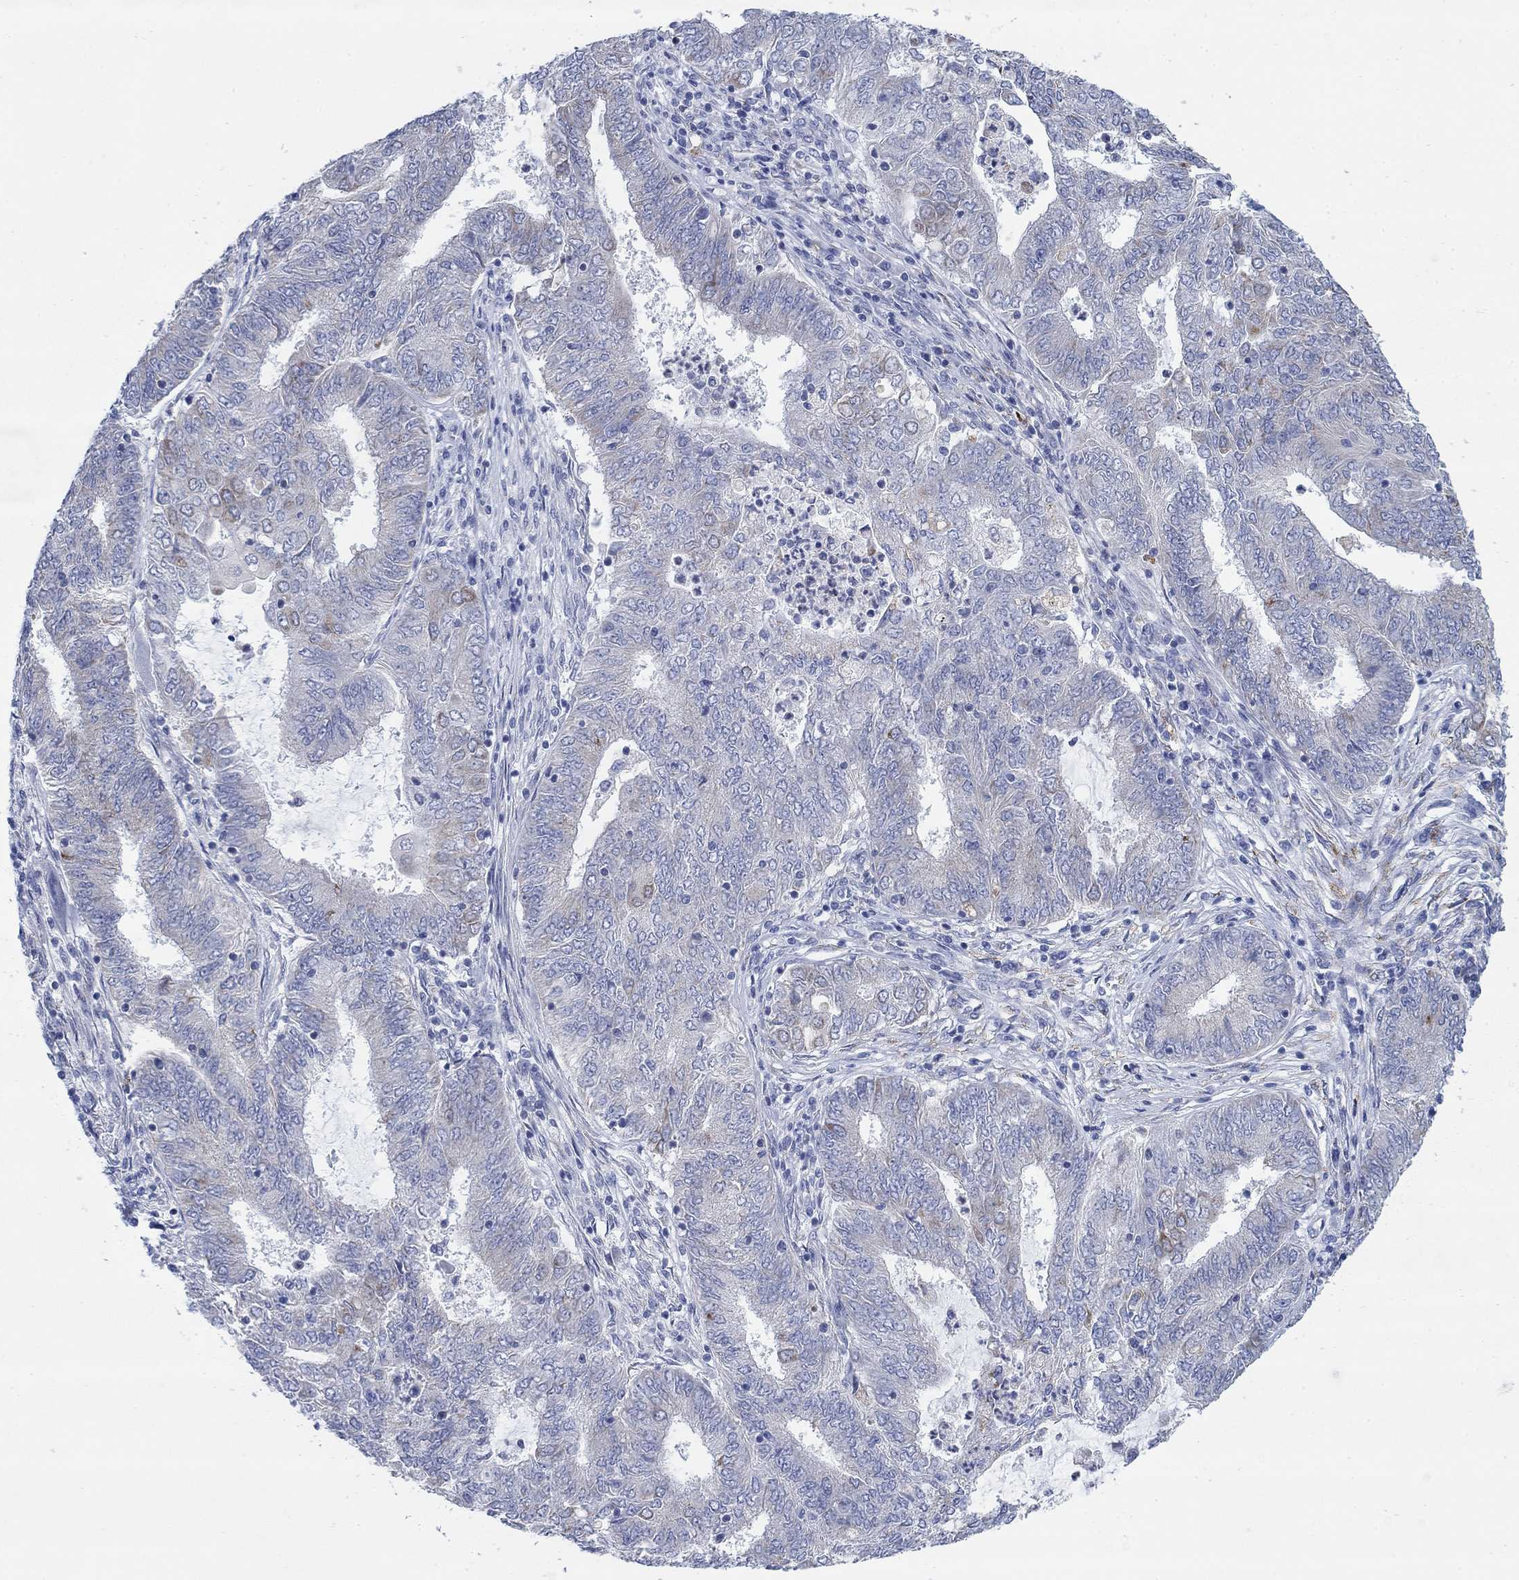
{"staining": {"intensity": "negative", "quantity": "none", "location": "none"}, "tissue": "endometrial cancer", "cell_type": "Tumor cells", "image_type": "cancer", "snomed": [{"axis": "morphology", "description": "Adenocarcinoma, NOS"}, {"axis": "topography", "description": "Endometrium"}], "caption": "Human endometrial cancer (adenocarcinoma) stained for a protein using immunohistochemistry (IHC) demonstrates no positivity in tumor cells.", "gene": "SCCPDH", "patient": {"sex": "female", "age": 62}}